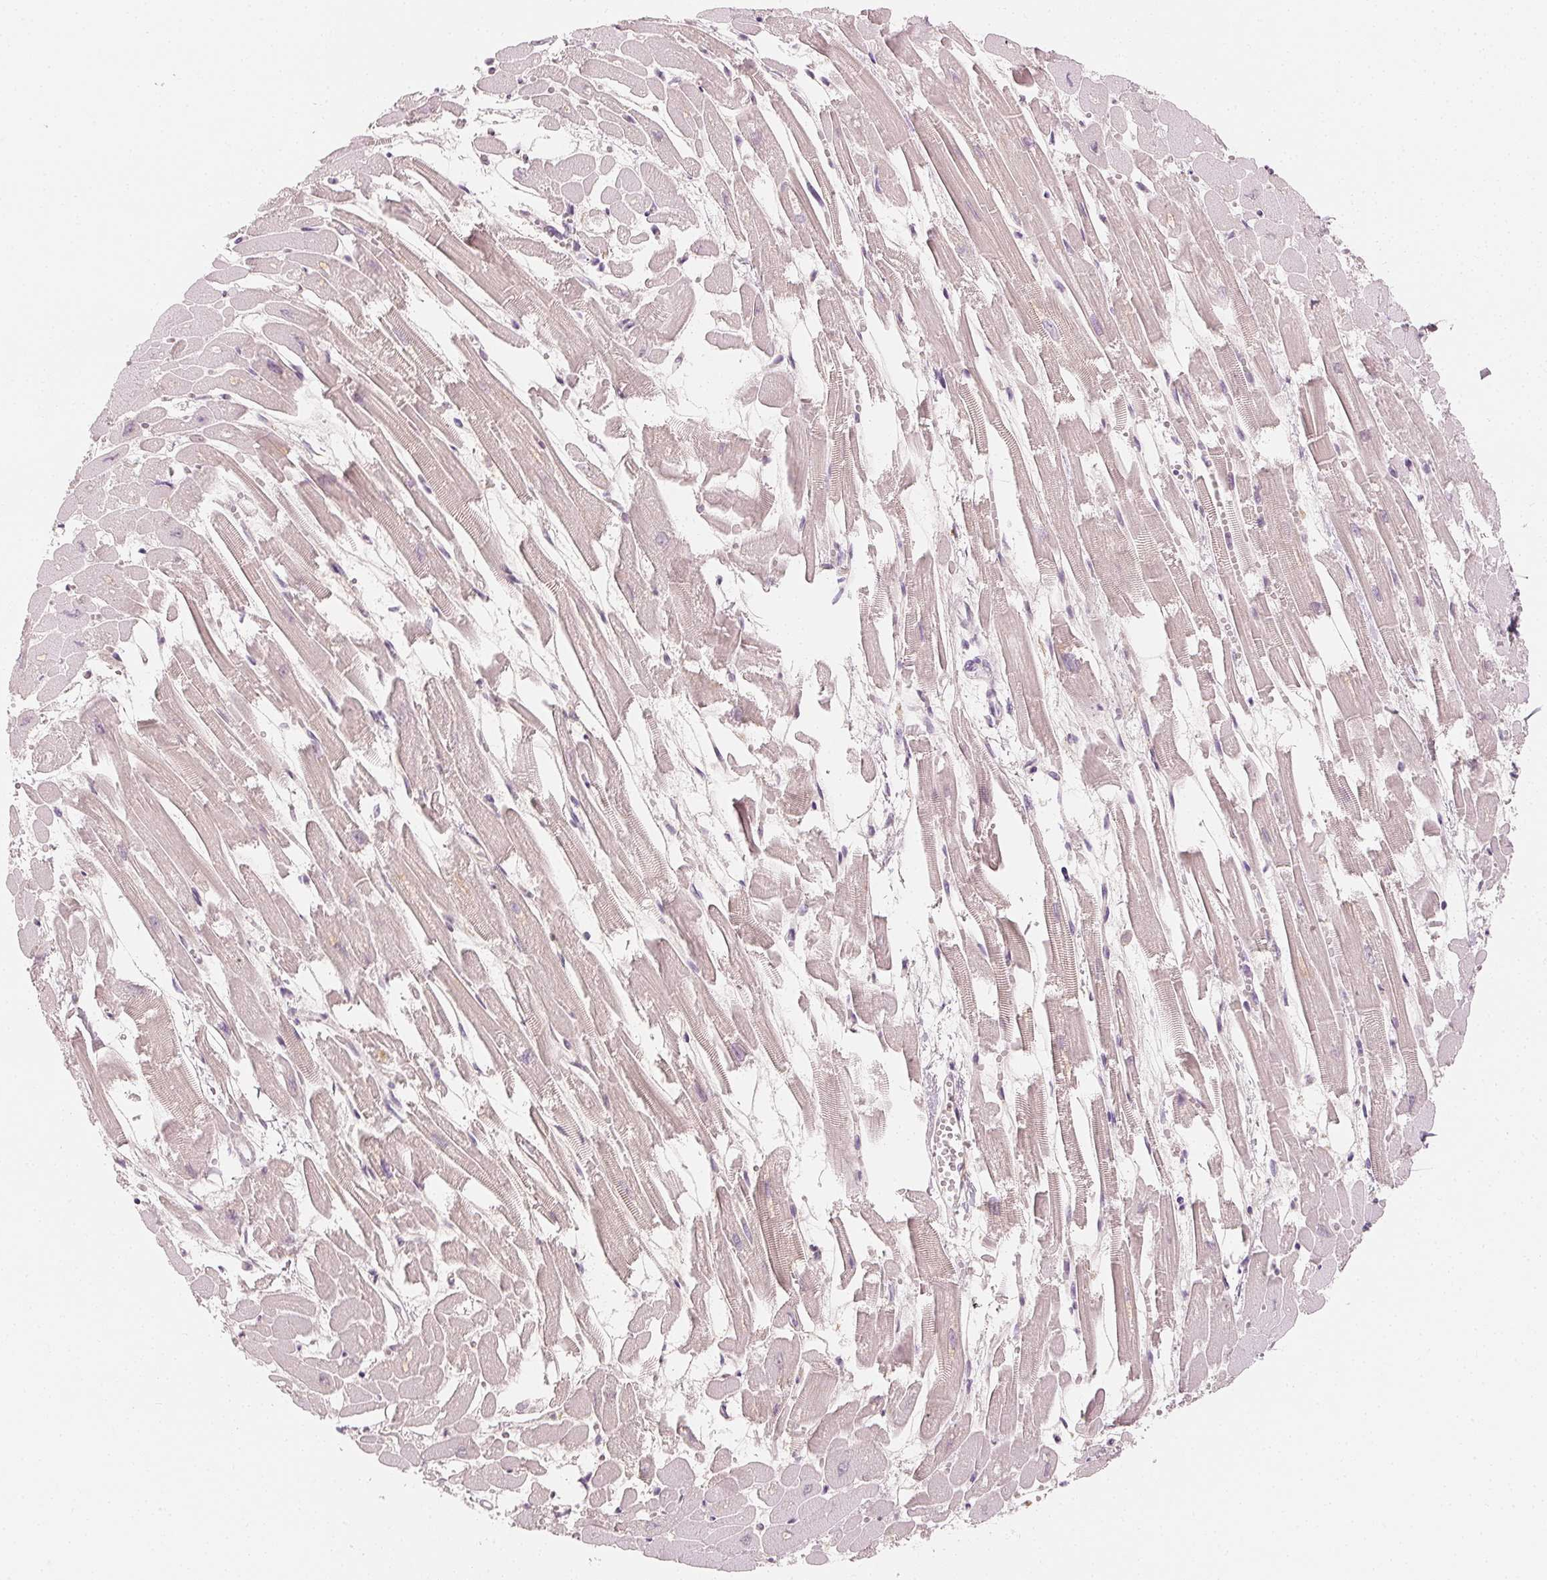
{"staining": {"intensity": "weak", "quantity": "<25%", "location": "cytoplasmic/membranous"}, "tissue": "heart muscle", "cell_type": "Cardiomyocytes", "image_type": "normal", "snomed": [{"axis": "morphology", "description": "Normal tissue, NOS"}, {"axis": "topography", "description": "Heart"}], "caption": "DAB immunohistochemical staining of unremarkable heart muscle shows no significant positivity in cardiomyocytes. (DAB (3,3'-diaminobenzidine) immunohistochemistry visualized using brightfield microscopy, high magnification).", "gene": "AFM", "patient": {"sex": "female", "age": 52}}